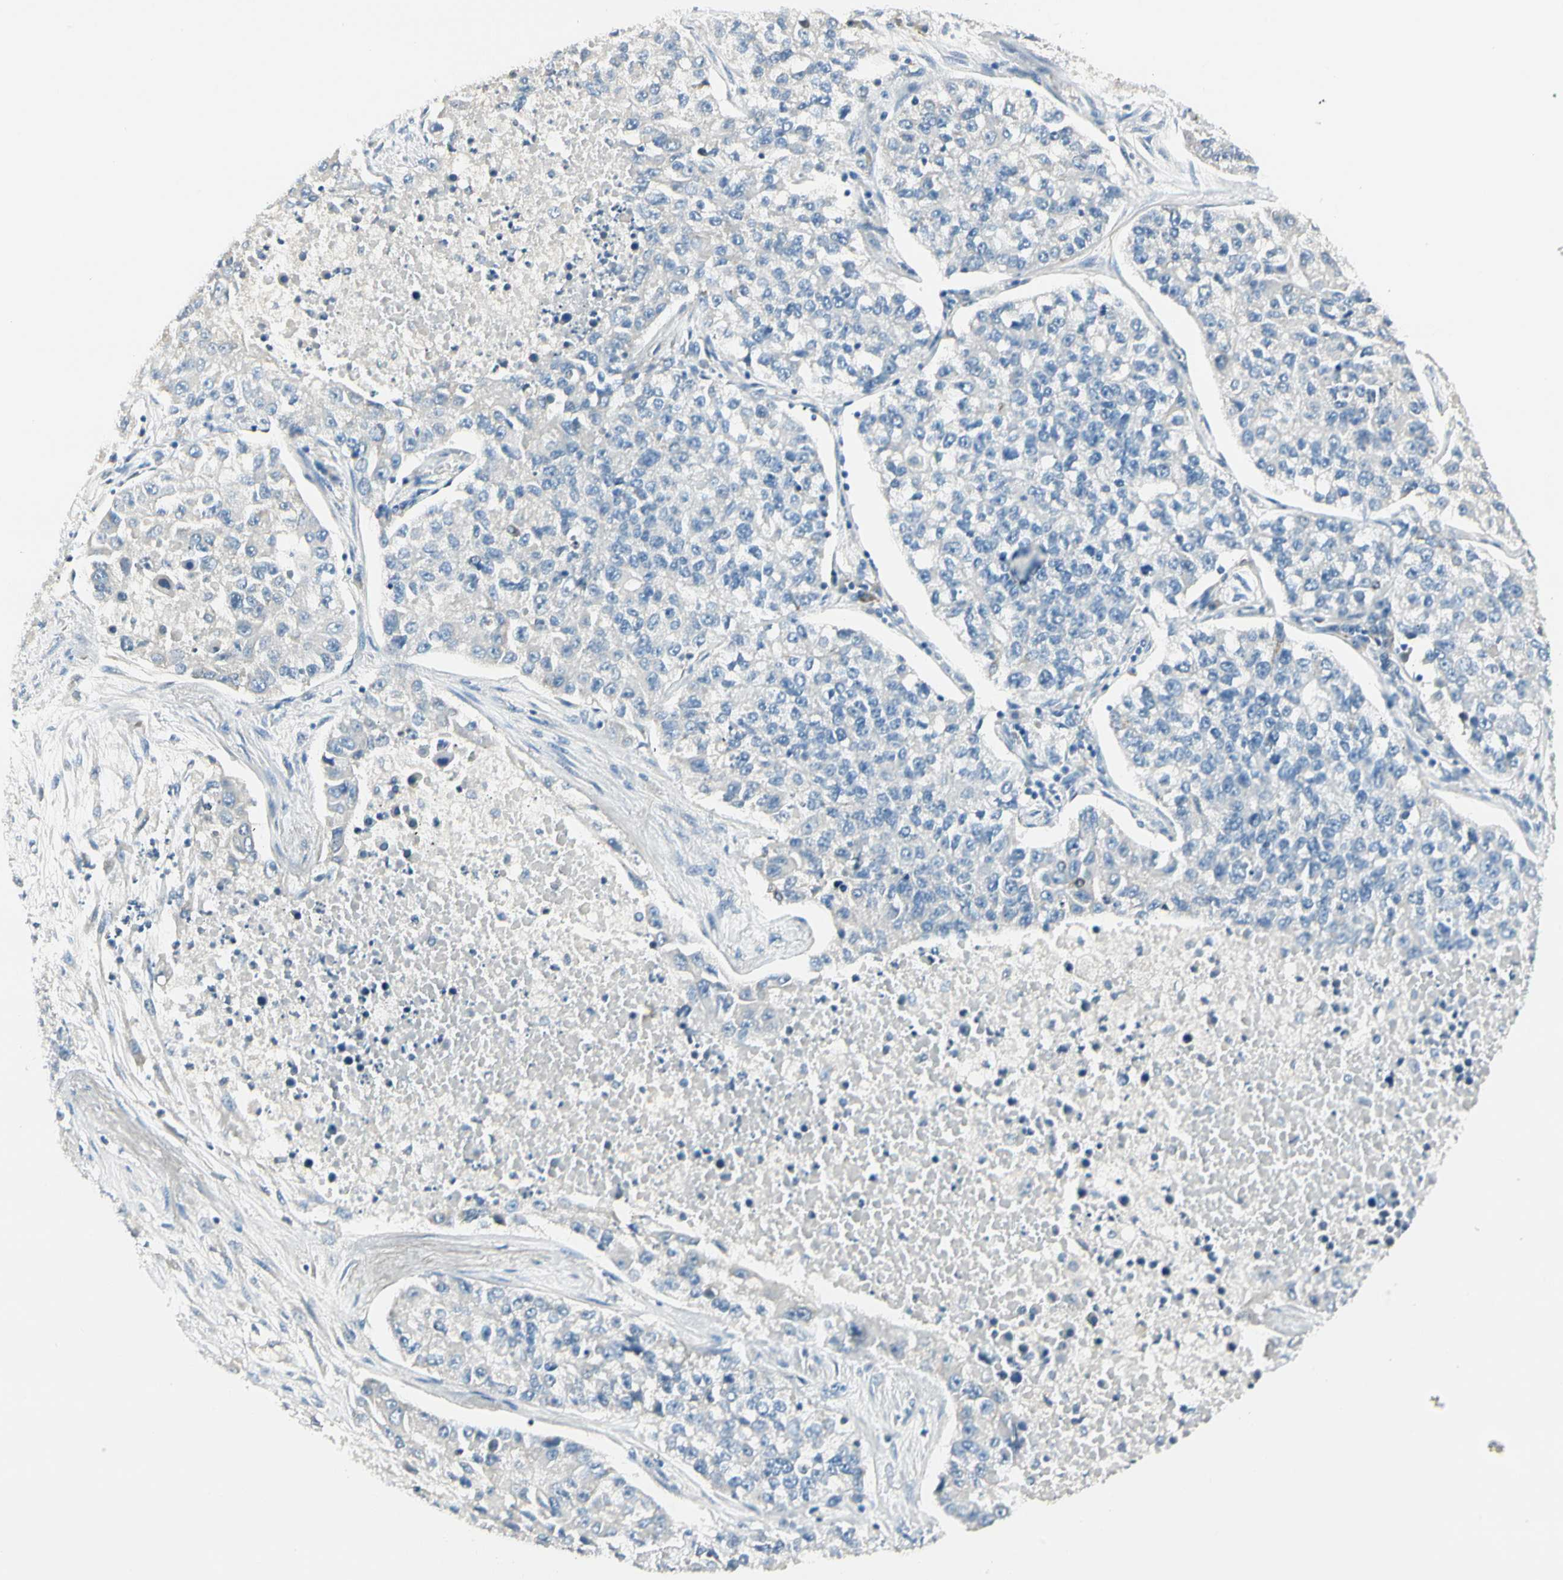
{"staining": {"intensity": "negative", "quantity": "none", "location": "none"}, "tissue": "lung cancer", "cell_type": "Tumor cells", "image_type": "cancer", "snomed": [{"axis": "morphology", "description": "Adenocarcinoma, NOS"}, {"axis": "topography", "description": "Lung"}], "caption": "Human lung cancer (adenocarcinoma) stained for a protein using immunohistochemistry (IHC) exhibits no staining in tumor cells.", "gene": "SLC6A15", "patient": {"sex": "male", "age": 49}}